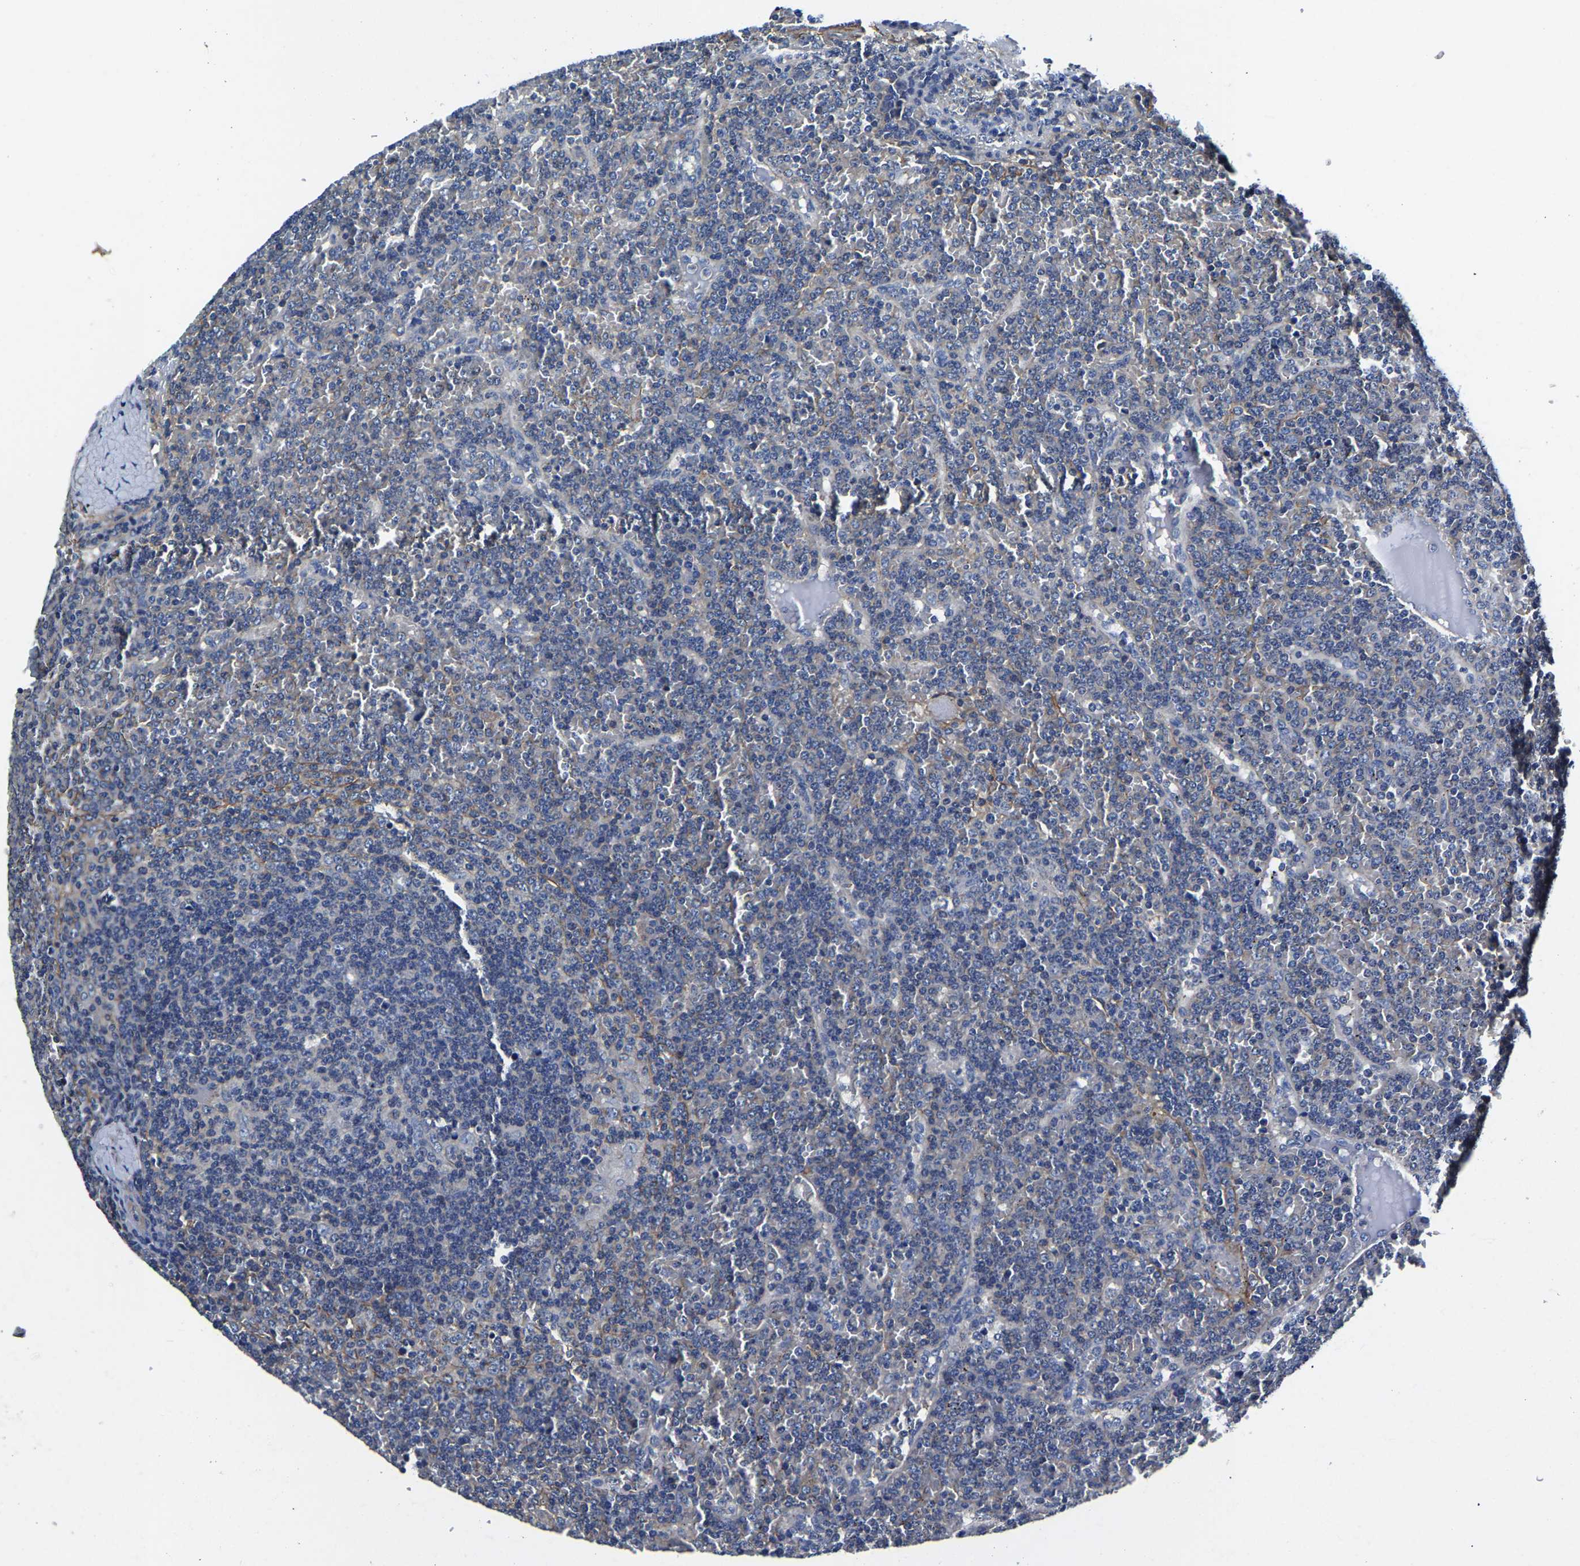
{"staining": {"intensity": "negative", "quantity": "none", "location": "none"}, "tissue": "lymphoma", "cell_type": "Tumor cells", "image_type": "cancer", "snomed": [{"axis": "morphology", "description": "Malignant lymphoma, non-Hodgkin's type, Low grade"}, {"axis": "topography", "description": "Spleen"}], "caption": "DAB (3,3'-diaminobenzidine) immunohistochemical staining of human malignant lymphoma, non-Hodgkin's type (low-grade) reveals no significant positivity in tumor cells.", "gene": "KCTD17", "patient": {"sex": "female", "age": 19}}